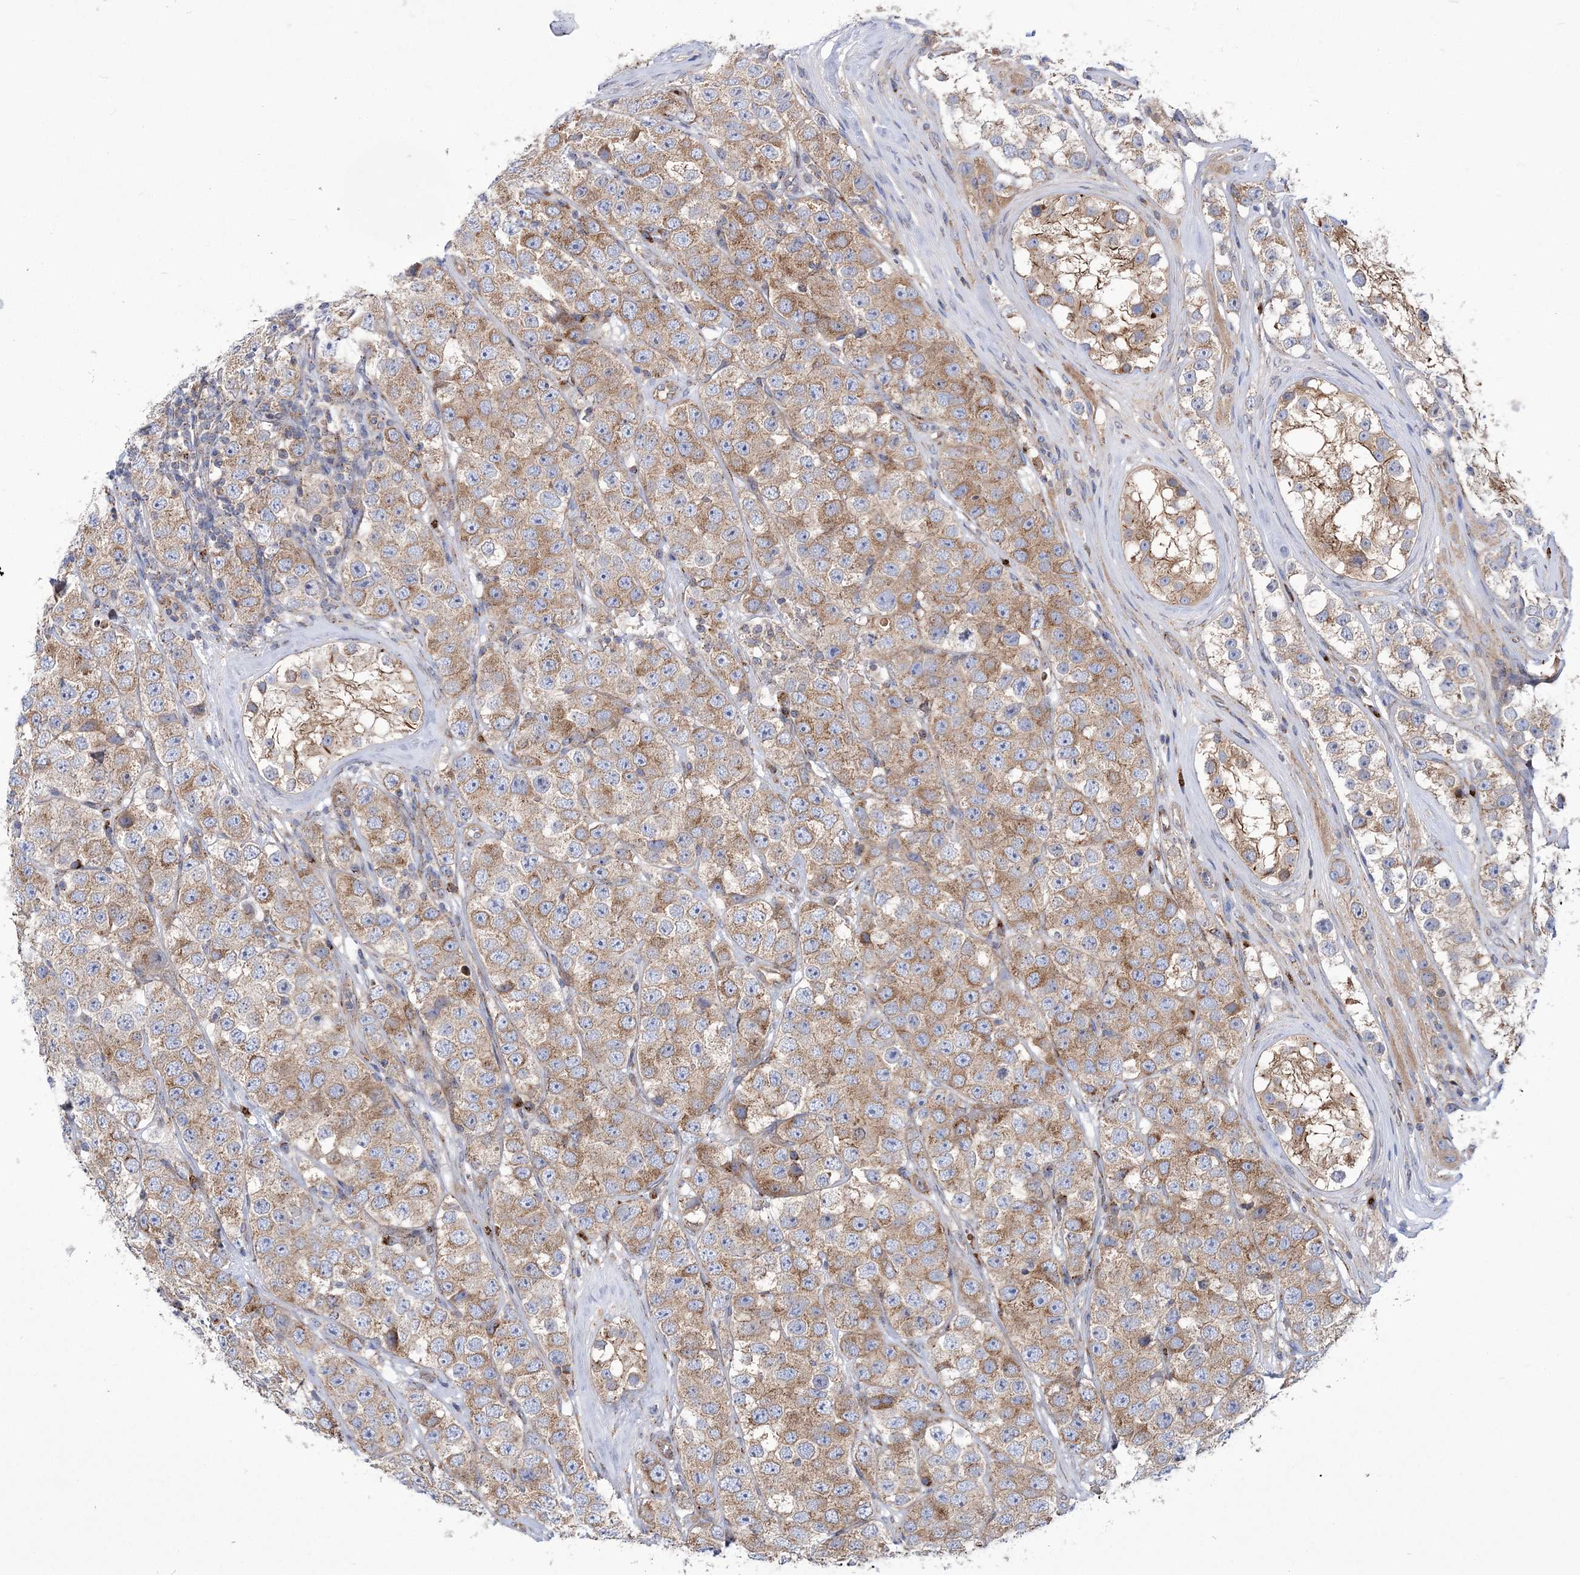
{"staining": {"intensity": "moderate", "quantity": ">75%", "location": "cytoplasmic/membranous"}, "tissue": "testis cancer", "cell_type": "Tumor cells", "image_type": "cancer", "snomed": [{"axis": "morphology", "description": "Seminoma, NOS"}, {"axis": "topography", "description": "Testis"}], "caption": "Protein expression analysis of human testis cancer reveals moderate cytoplasmic/membranous positivity in approximately >75% of tumor cells.", "gene": "COPB2", "patient": {"sex": "male", "age": 28}}